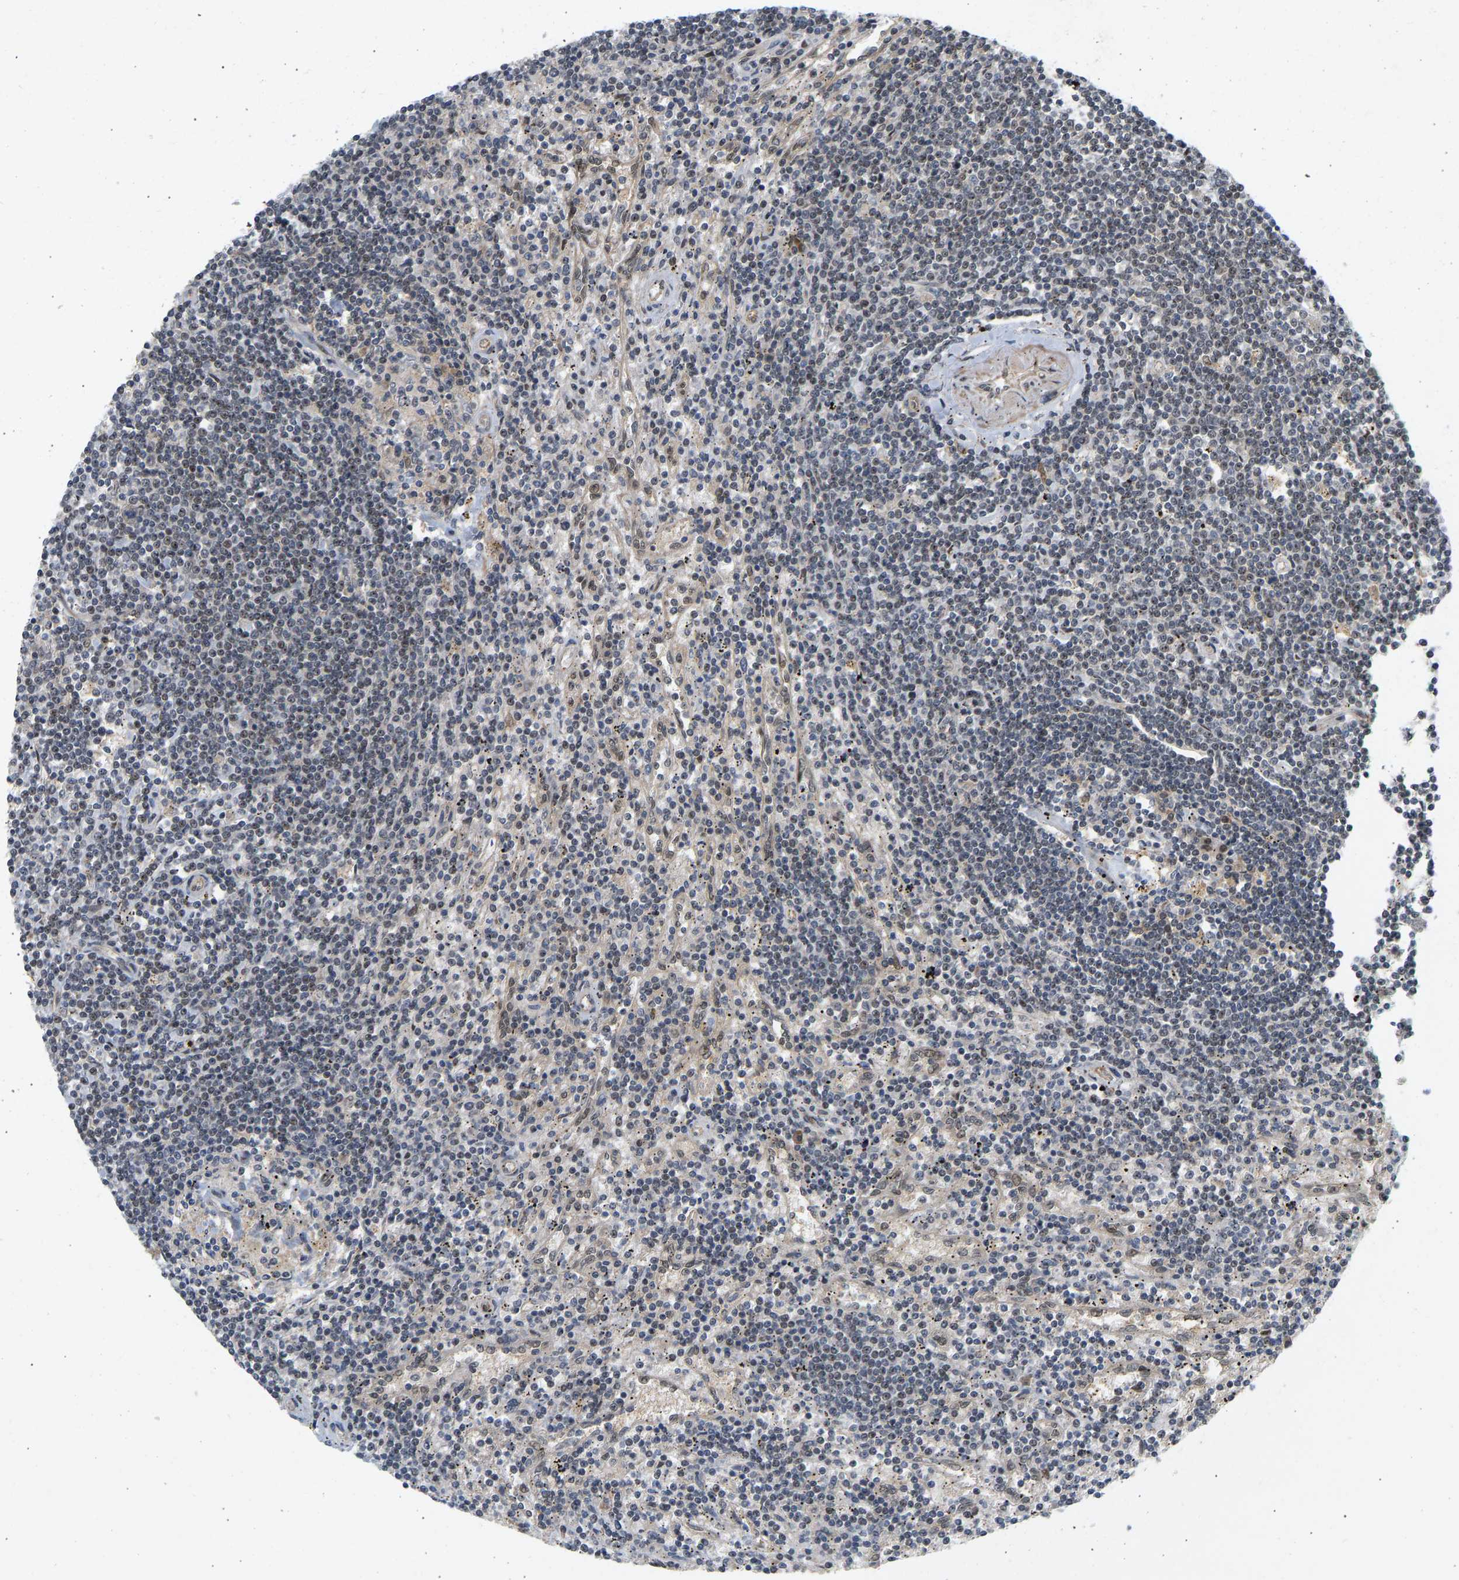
{"staining": {"intensity": "weak", "quantity": "<25%", "location": "nuclear"}, "tissue": "lymphoma", "cell_type": "Tumor cells", "image_type": "cancer", "snomed": [{"axis": "morphology", "description": "Malignant lymphoma, non-Hodgkin's type, Low grade"}, {"axis": "topography", "description": "Spleen"}], "caption": "DAB (3,3'-diaminobenzidine) immunohistochemical staining of low-grade malignant lymphoma, non-Hodgkin's type reveals no significant positivity in tumor cells.", "gene": "BAG1", "patient": {"sex": "male", "age": 76}}